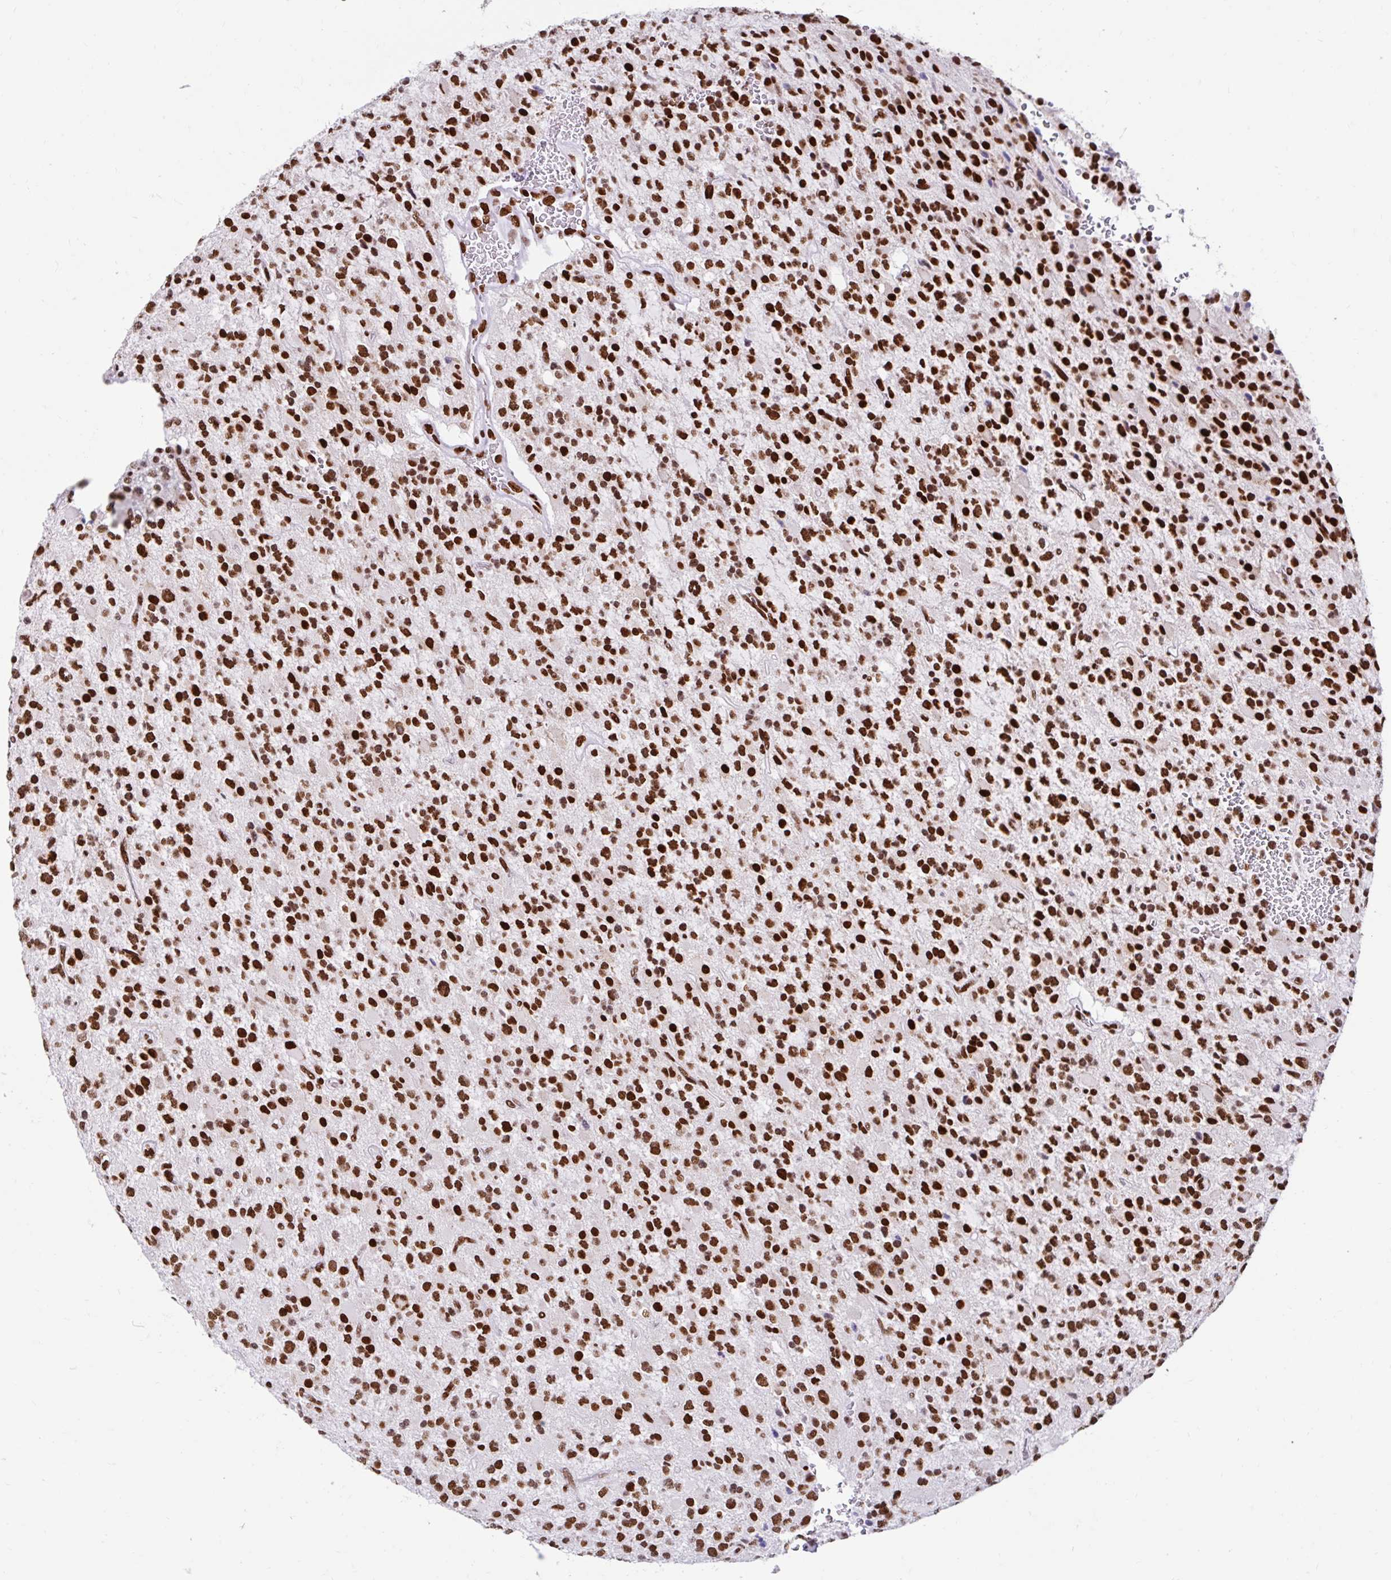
{"staining": {"intensity": "strong", "quantity": ">75%", "location": "nuclear"}, "tissue": "glioma", "cell_type": "Tumor cells", "image_type": "cancer", "snomed": [{"axis": "morphology", "description": "Glioma, malignant, High grade"}, {"axis": "topography", "description": "Brain"}], "caption": "Protein staining shows strong nuclear positivity in approximately >75% of tumor cells in glioma. The staining is performed using DAB brown chromogen to label protein expression. The nuclei are counter-stained blue using hematoxylin.", "gene": "KHDRBS1", "patient": {"sex": "male", "age": 34}}